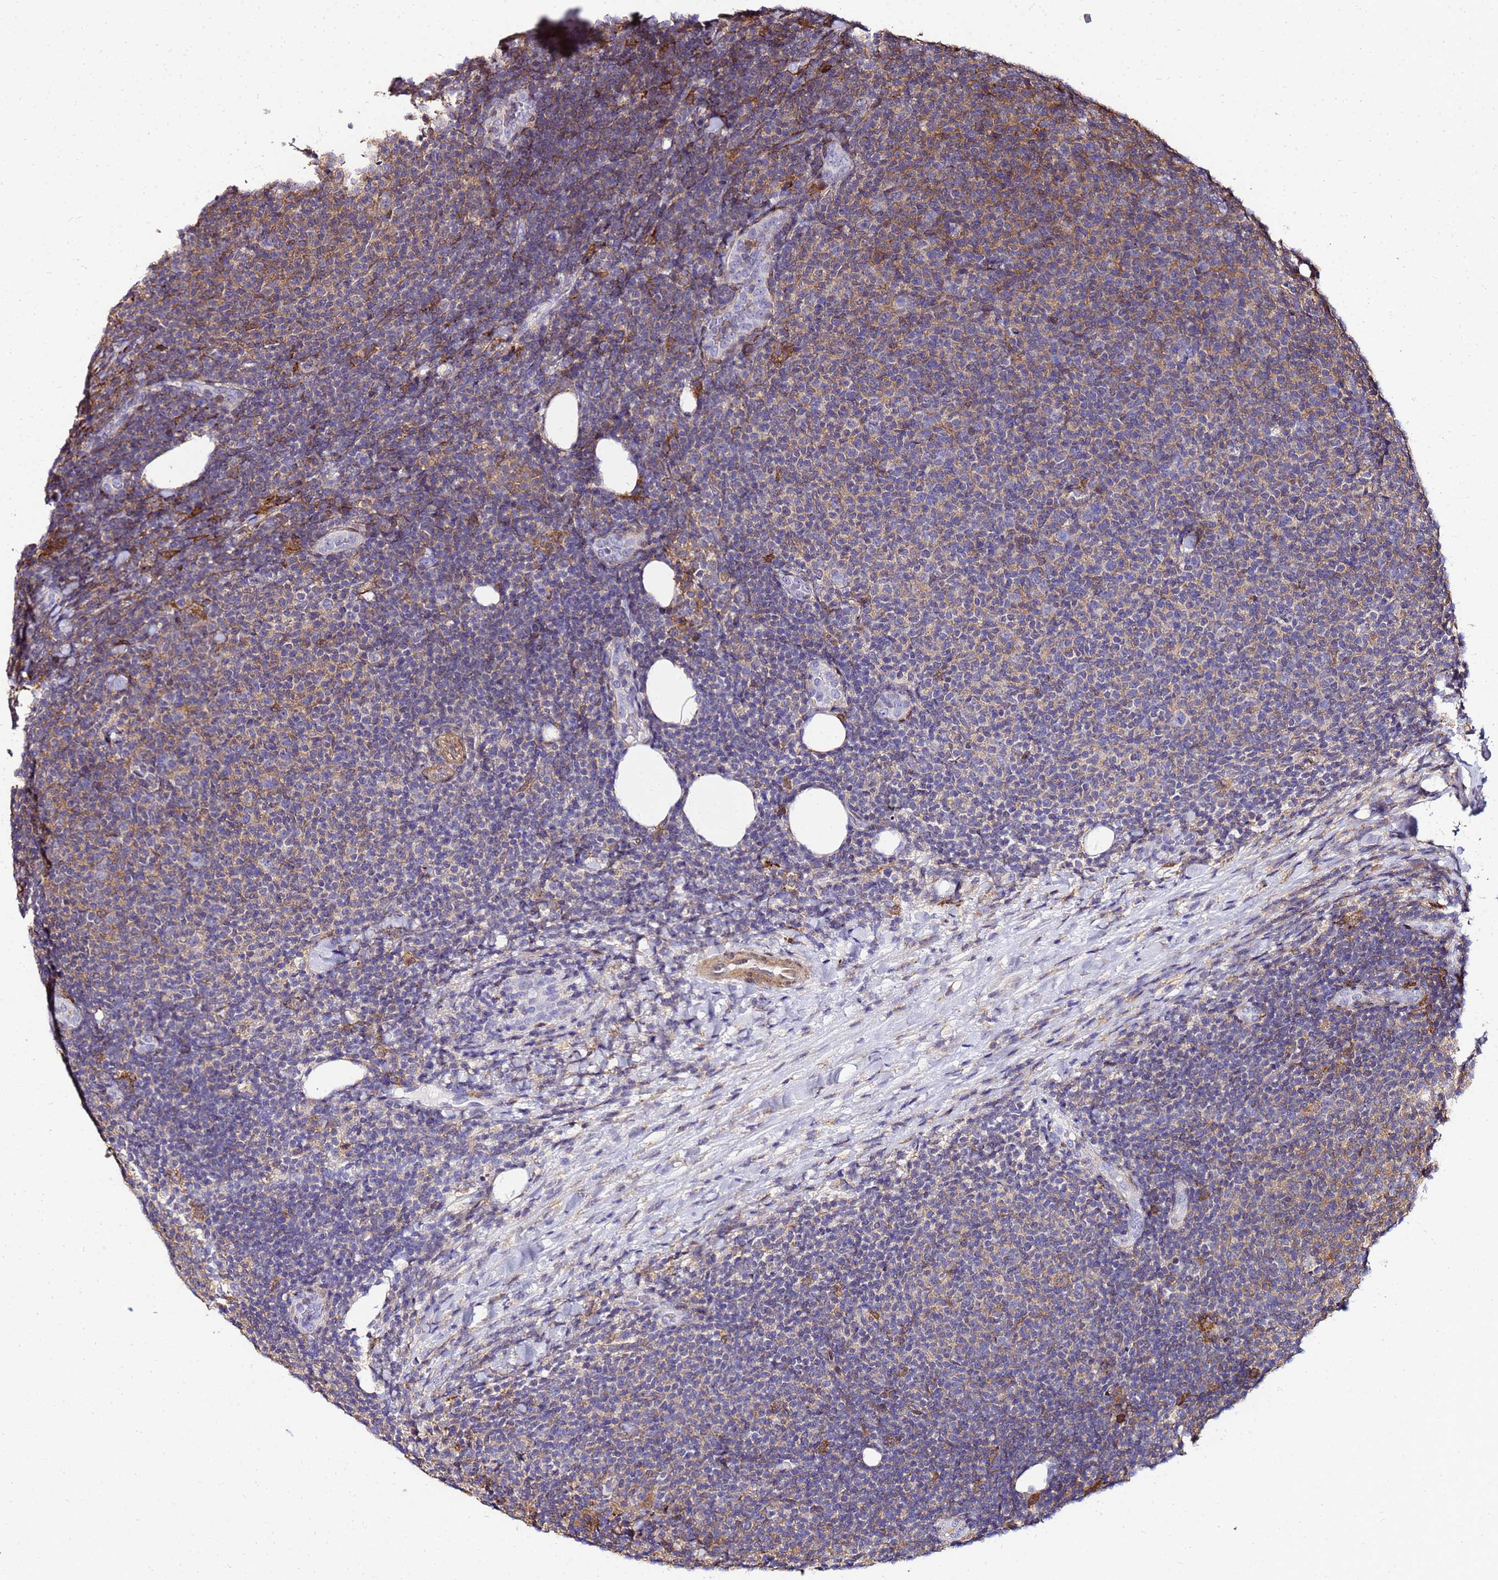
{"staining": {"intensity": "moderate", "quantity": "<25%", "location": "cytoplasmic/membranous"}, "tissue": "lymphoma", "cell_type": "Tumor cells", "image_type": "cancer", "snomed": [{"axis": "morphology", "description": "Malignant lymphoma, non-Hodgkin's type, Low grade"}, {"axis": "topography", "description": "Lymph node"}], "caption": "An immunohistochemistry micrograph of neoplastic tissue is shown. Protein staining in brown shows moderate cytoplasmic/membranous positivity in malignant lymphoma, non-Hodgkin's type (low-grade) within tumor cells. (DAB IHC with brightfield microscopy, high magnification).", "gene": "DBNDD2", "patient": {"sex": "male", "age": 66}}